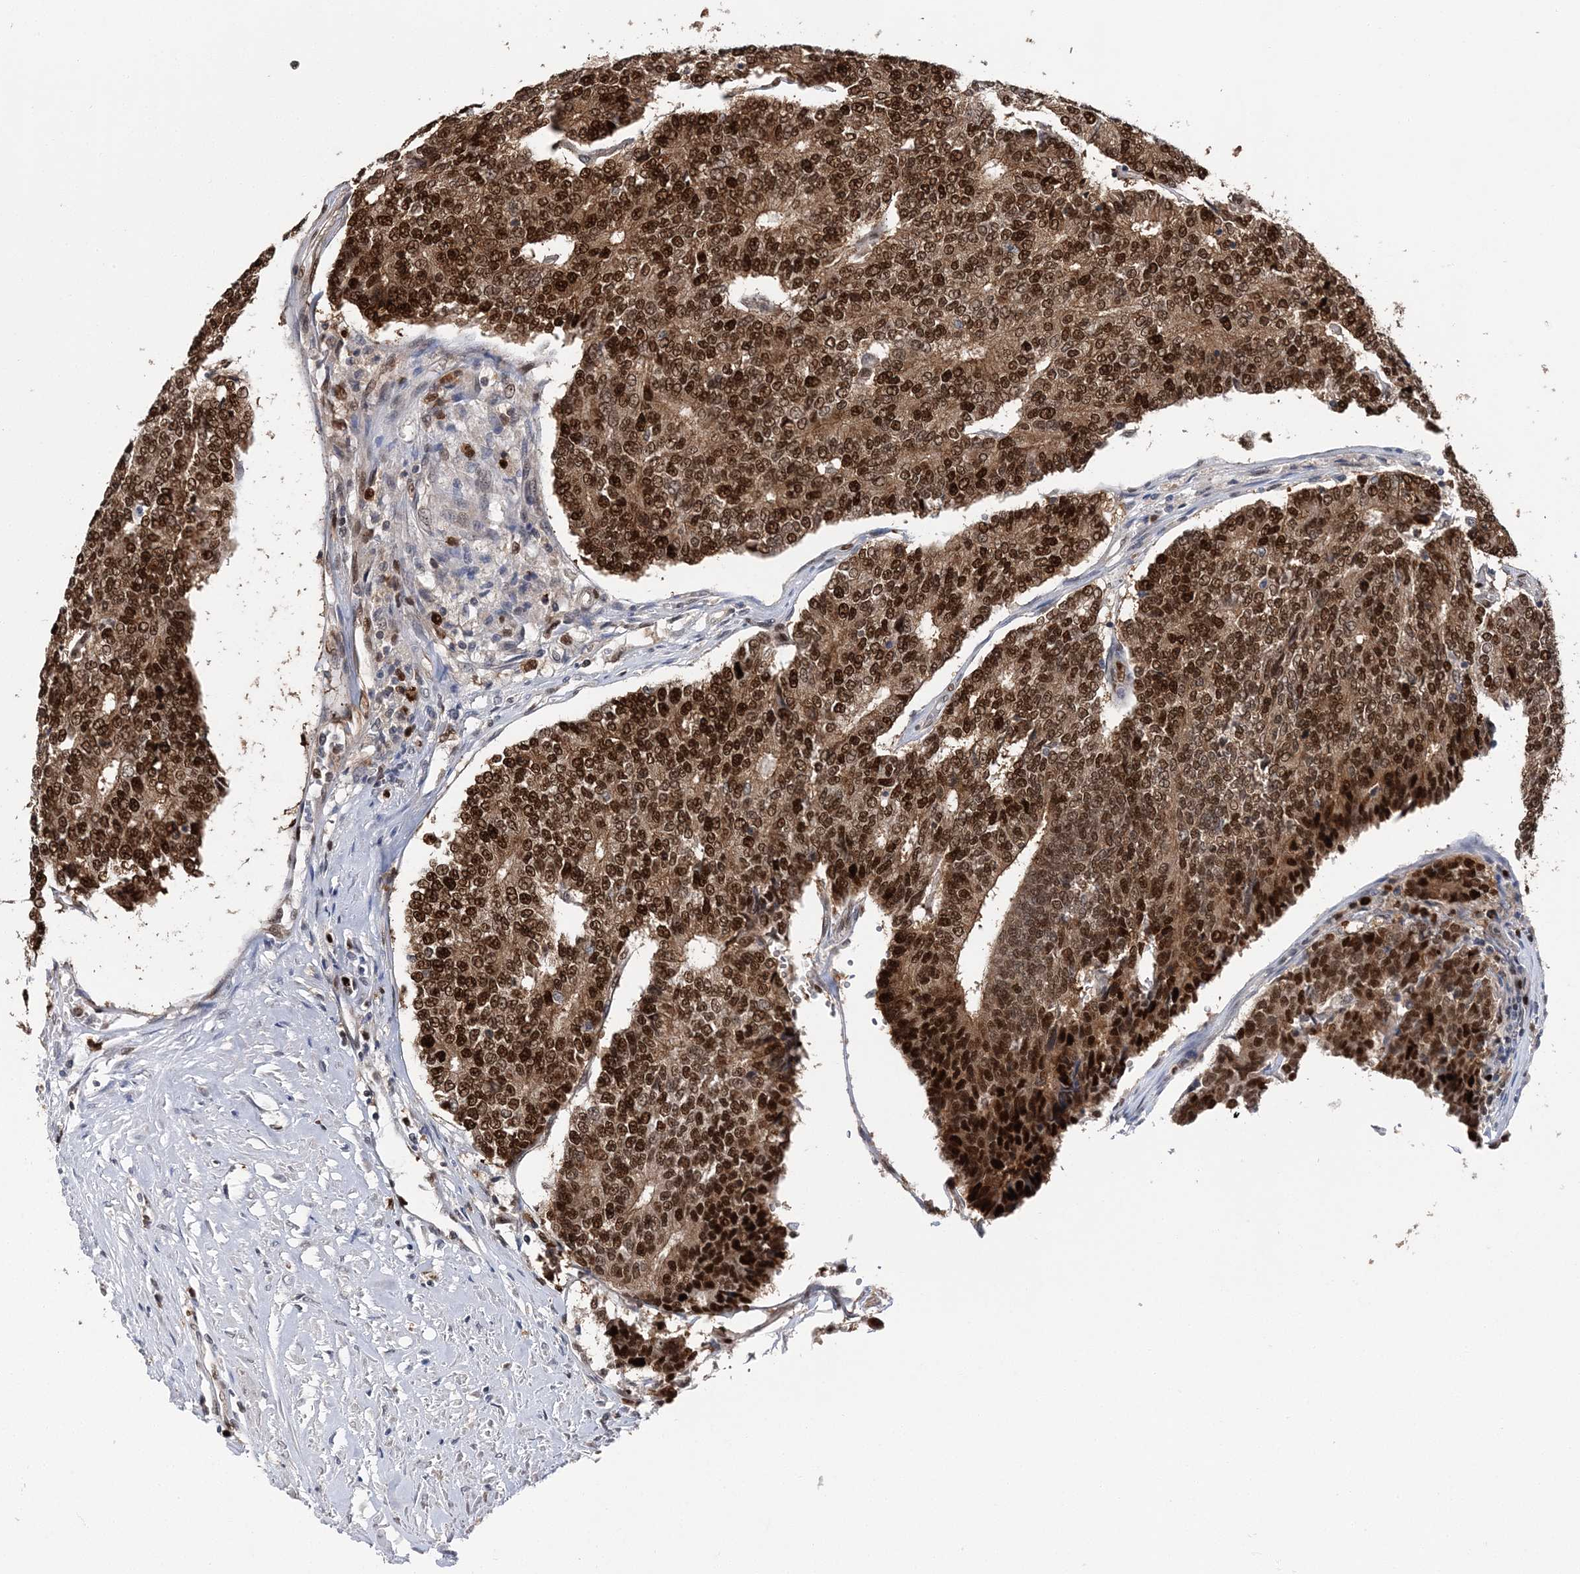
{"staining": {"intensity": "strong", "quantity": ">75%", "location": "nuclear"}, "tissue": "prostate cancer", "cell_type": "Tumor cells", "image_type": "cancer", "snomed": [{"axis": "morphology", "description": "Normal tissue, NOS"}, {"axis": "morphology", "description": "Adenocarcinoma, High grade"}, {"axis": "topography", "description": "Prostate"}, {"axis": "topography", "description": "Seminal veicle"}], "caption": "Human prostate cancer stained with a brown dye reveals strong nuclear positive positivity in about >75% of tumor cells.", "gene": "HAT1", "patient": {"sex": "male", "age": 55}}